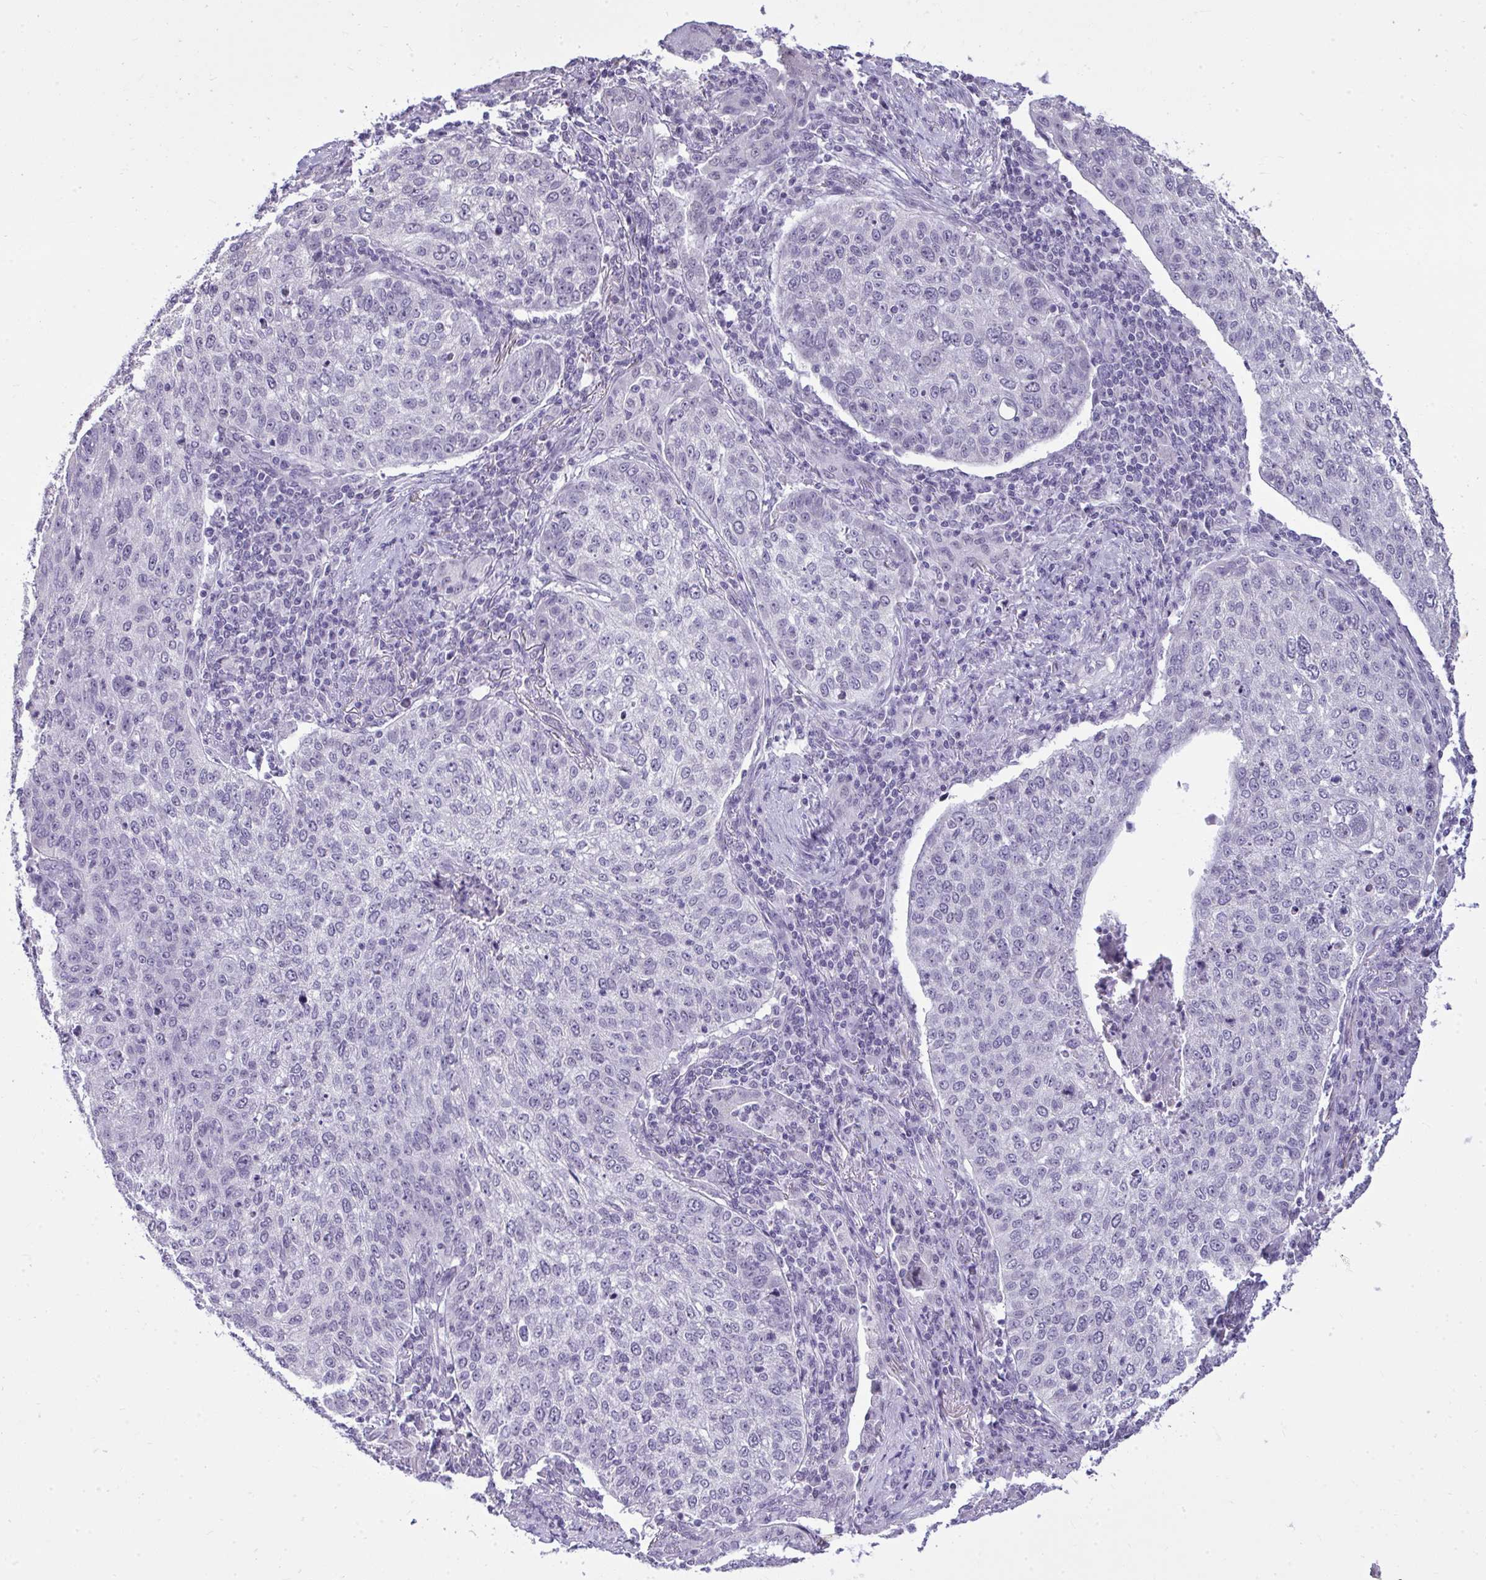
{"staining": {"intensity": "negative", "quantity": "none", "location": "none"}, "tissue": "lung cancer", "cell_type": "Tumor cells", "image_type": "cancer", "snomed": [{"axis": "morphology", "description": "Squamous cell carcinoma, NOS"}, {"axis": "topography", "description": "Lung"}], "caption": "Photomicrograph shows no protein expression in tumor cells of squamous cell carcinoma (lung) tissue.", "gene": "NPPA", "patient": {"sex": "male", "age": 63}}